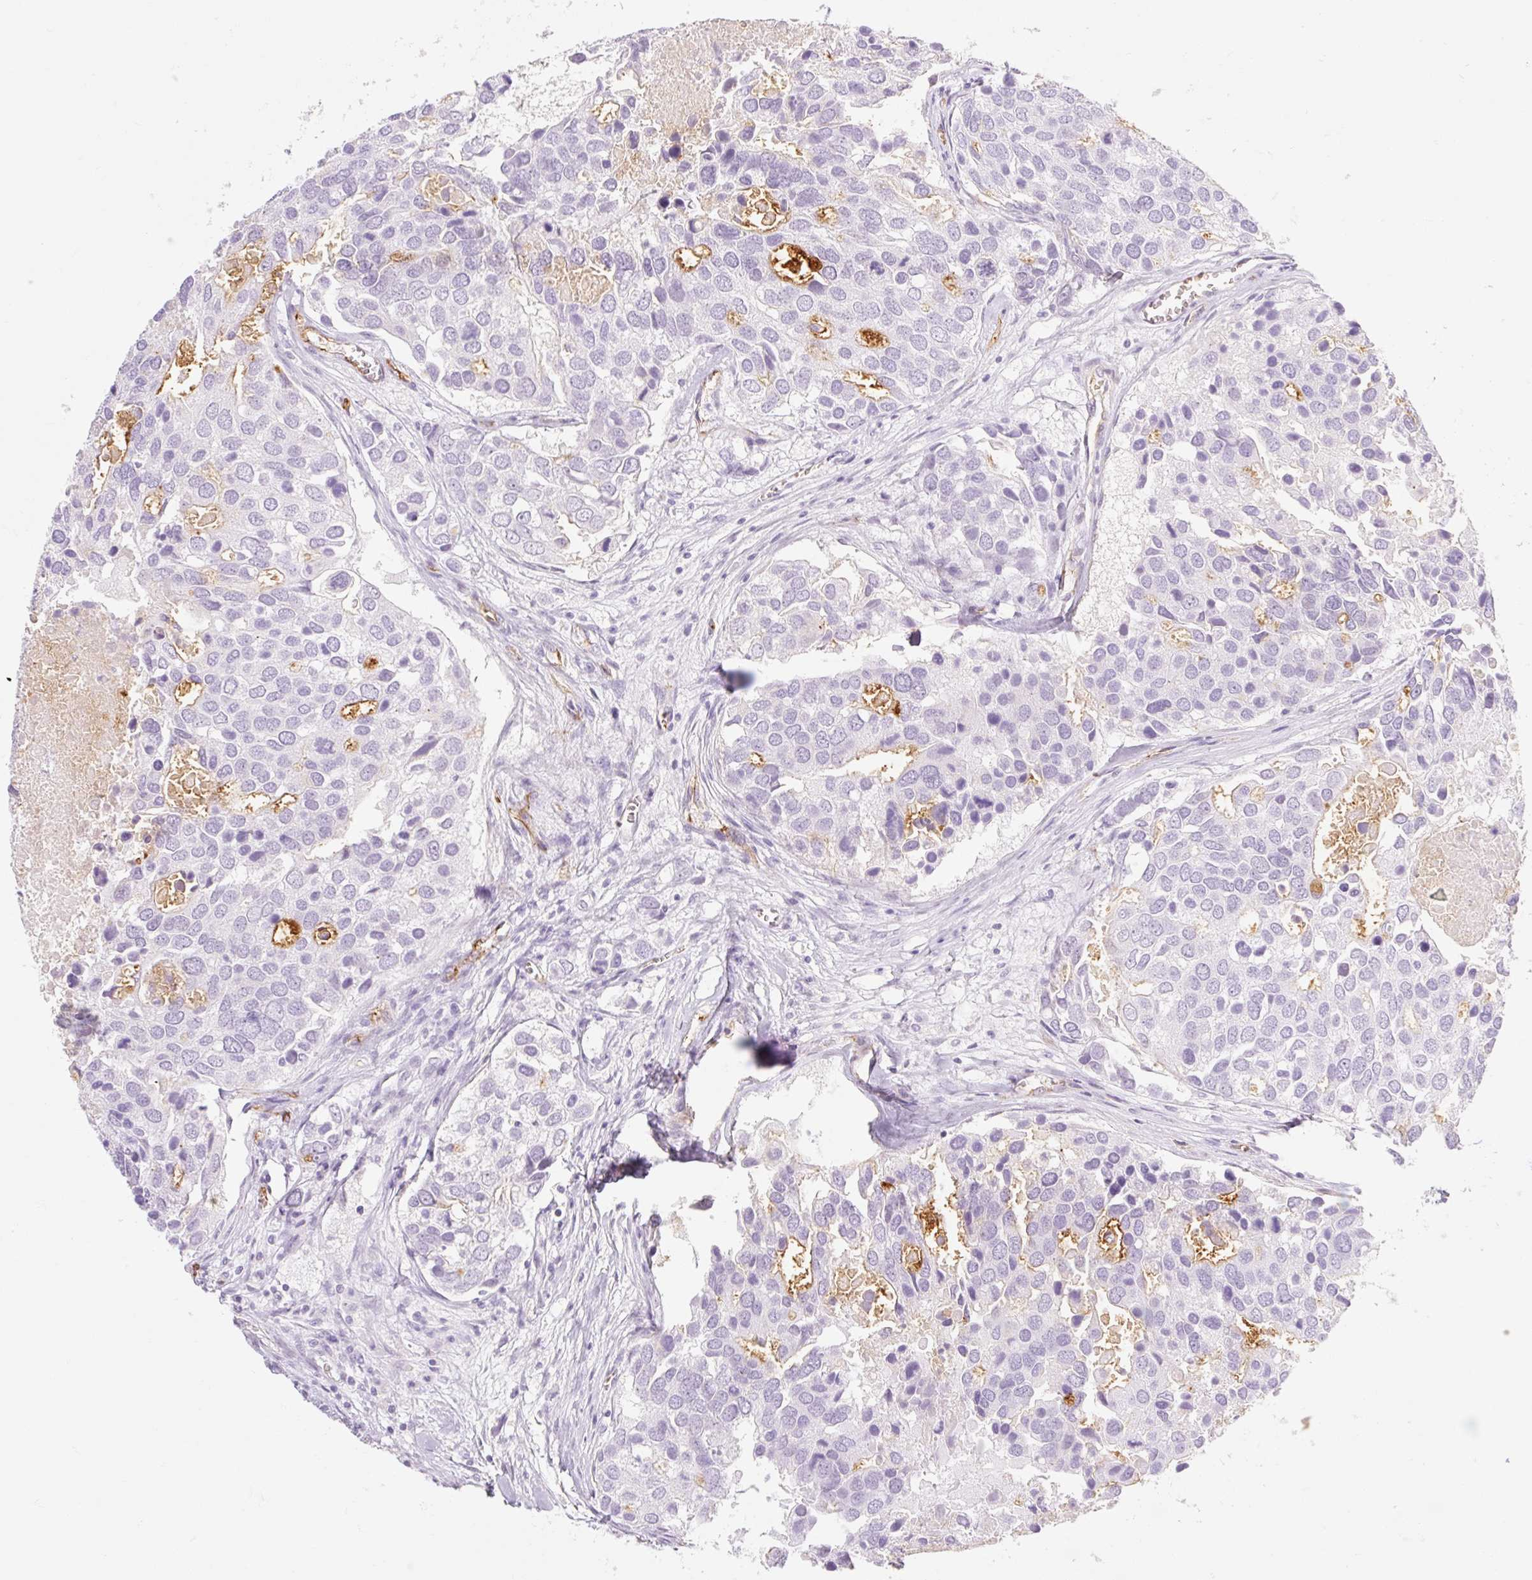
{"staining": {"intensity": "negative", "quantity": "none", "location": "none"}, "tissue": "breast cancer", "cell_type": "Tumor cells", "image_type": "cancer", "snomed": [{"axis": "morphology", "description": "Duct carcinoma"}, {"axis": "topography", "description": "Breast"}], "caption": "An immunohistochemistry (IHC) micrograph of breast cancer (infiltrating ductal carcinoma) is shown. There is no staining in tumor cells of breast cancer (infiltrating ductal carcinoma).", "gene": "TAF1L", "patient": {"sex": "female", "age": 83}}